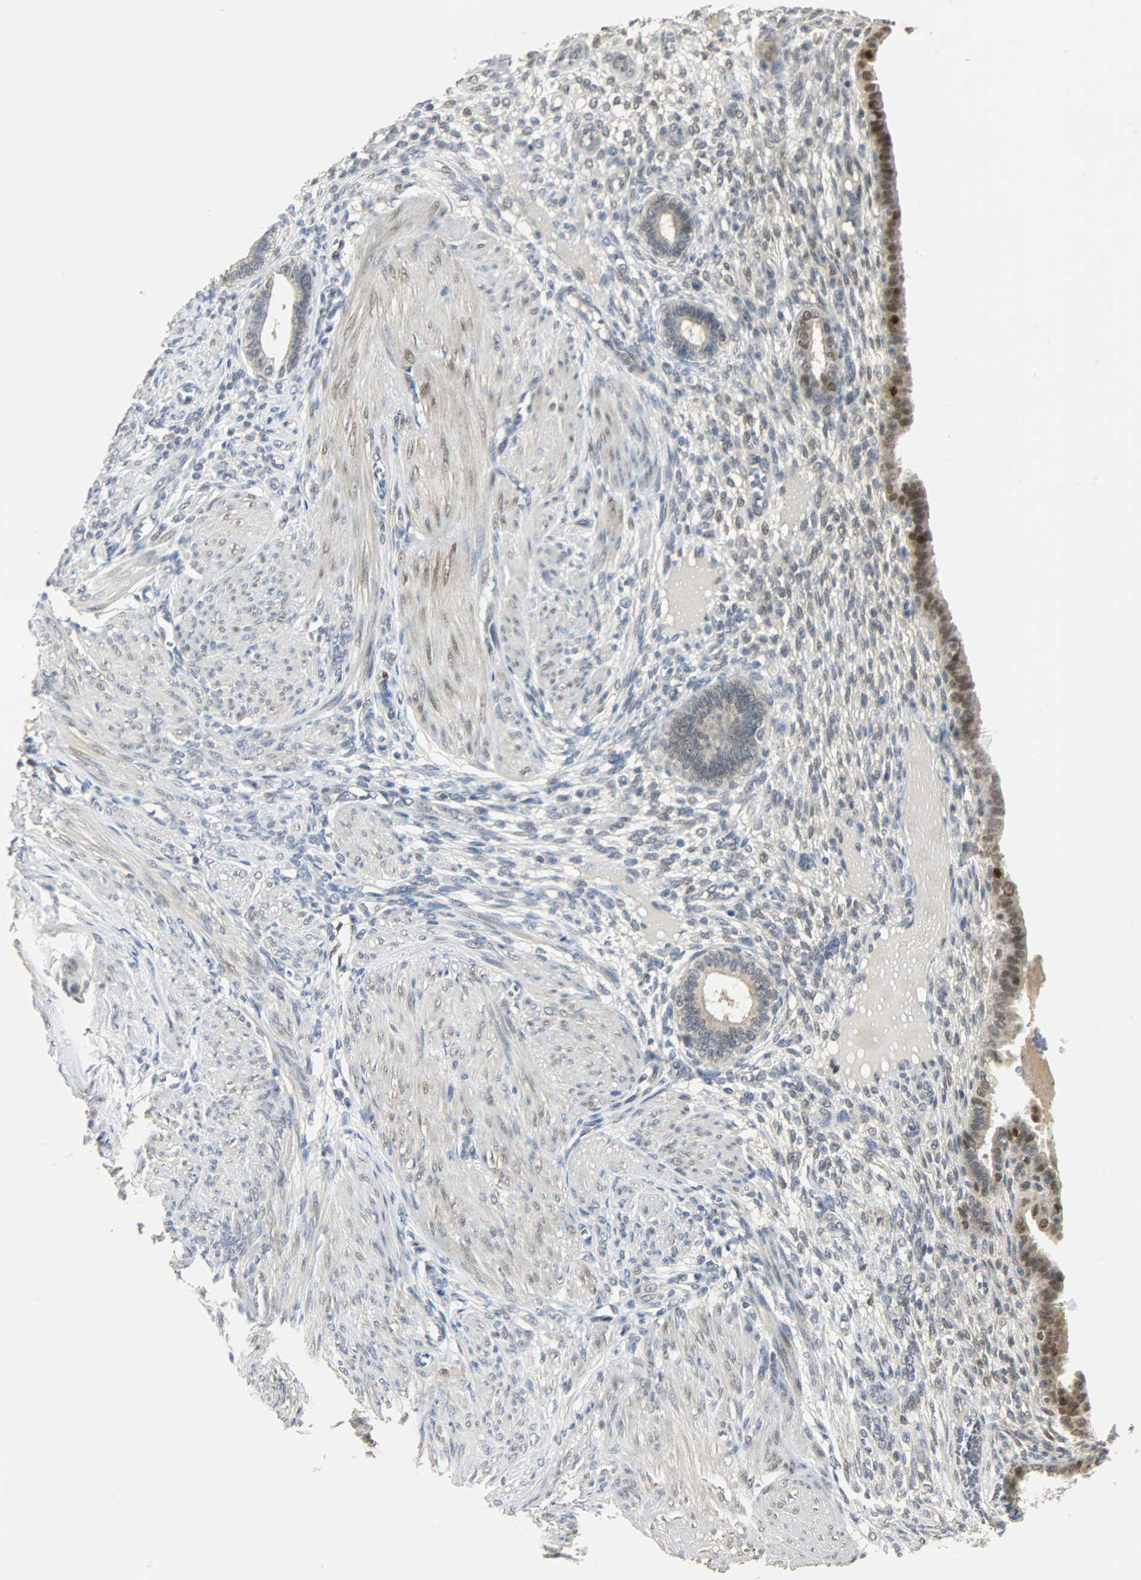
{"staining": {"intensity": "weak", "quantity": "<25%", "location": "nuclear"}, "tissue": "endometrium", "cell_type": "Cells in endometrial stroma", "image_type": "normal", "snomed": [{"axis": "morphology", "description": "Normal tissue, NOS"}, {"axis": "topography", "description": "Endometrium"}], "caption": "A high-resolution micrograph shows immunohistochemistry staining of benign endometrium, which shows no significant staining in cells in endometrial stroma.", "gene": "NPEPL1", "patient": {"sex": "female", "age": 72}}